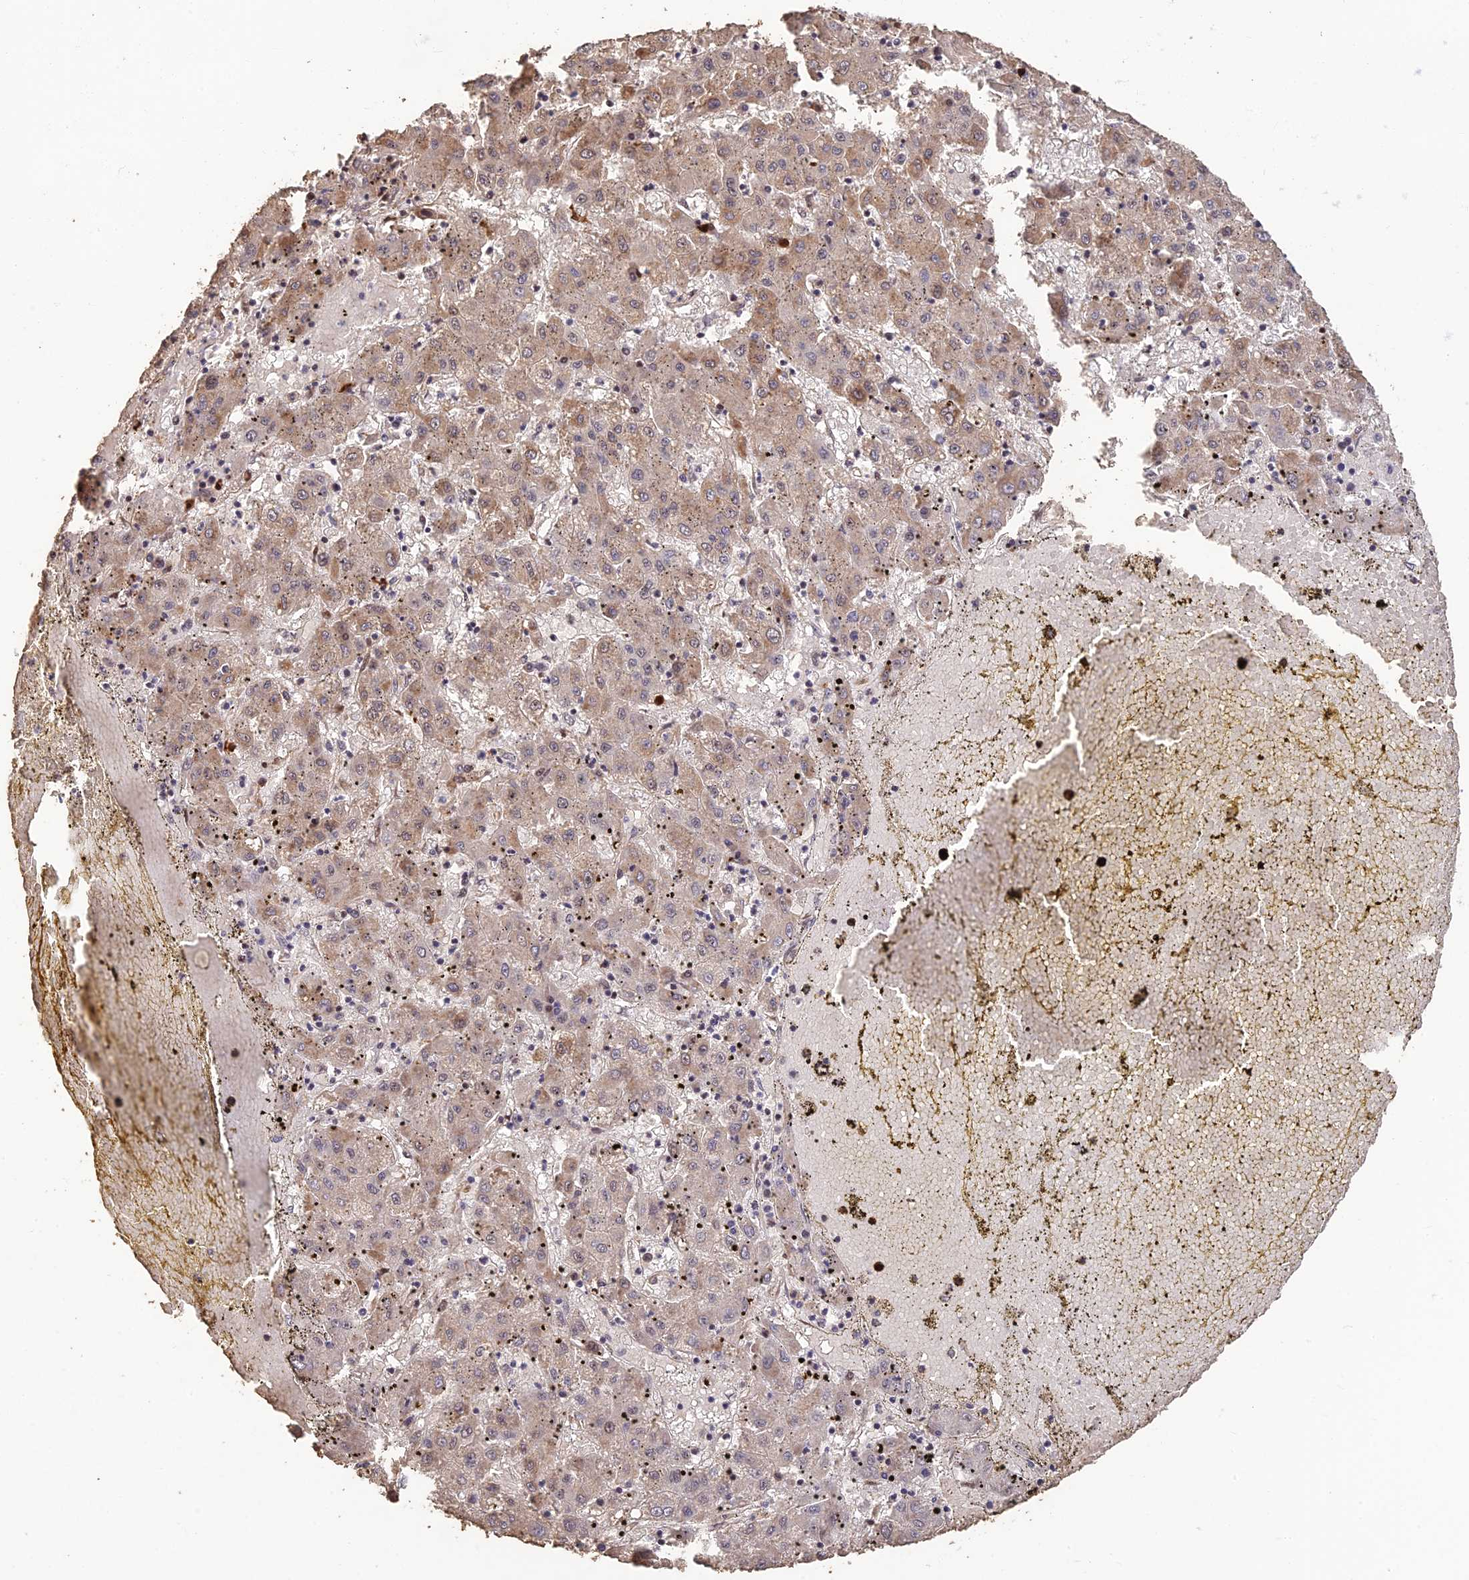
{"staining": {"intensity": "moderate", "quantity": "25%-75%", "location": "cytoplasmic/membranous"}, "tissue": "liver cancer", "cell_type": "Tumor cells", "image_type": "cancer", "snomed": [{"axis": "morphology", "description": "Carcinoma, Hepatocellular, NOS"}, {"axis": "topography", "description": "Liver"}], "caption": "About 25%-75% of tumor cells in human liver cancer (hepatocellular carcinoma) reveal moderate cytoplasmic/membranous protein staining as visualized by brown immunohistochemical staining.", "gene": "UFSP2", "patient": {"sex": "male", "age": 72}}